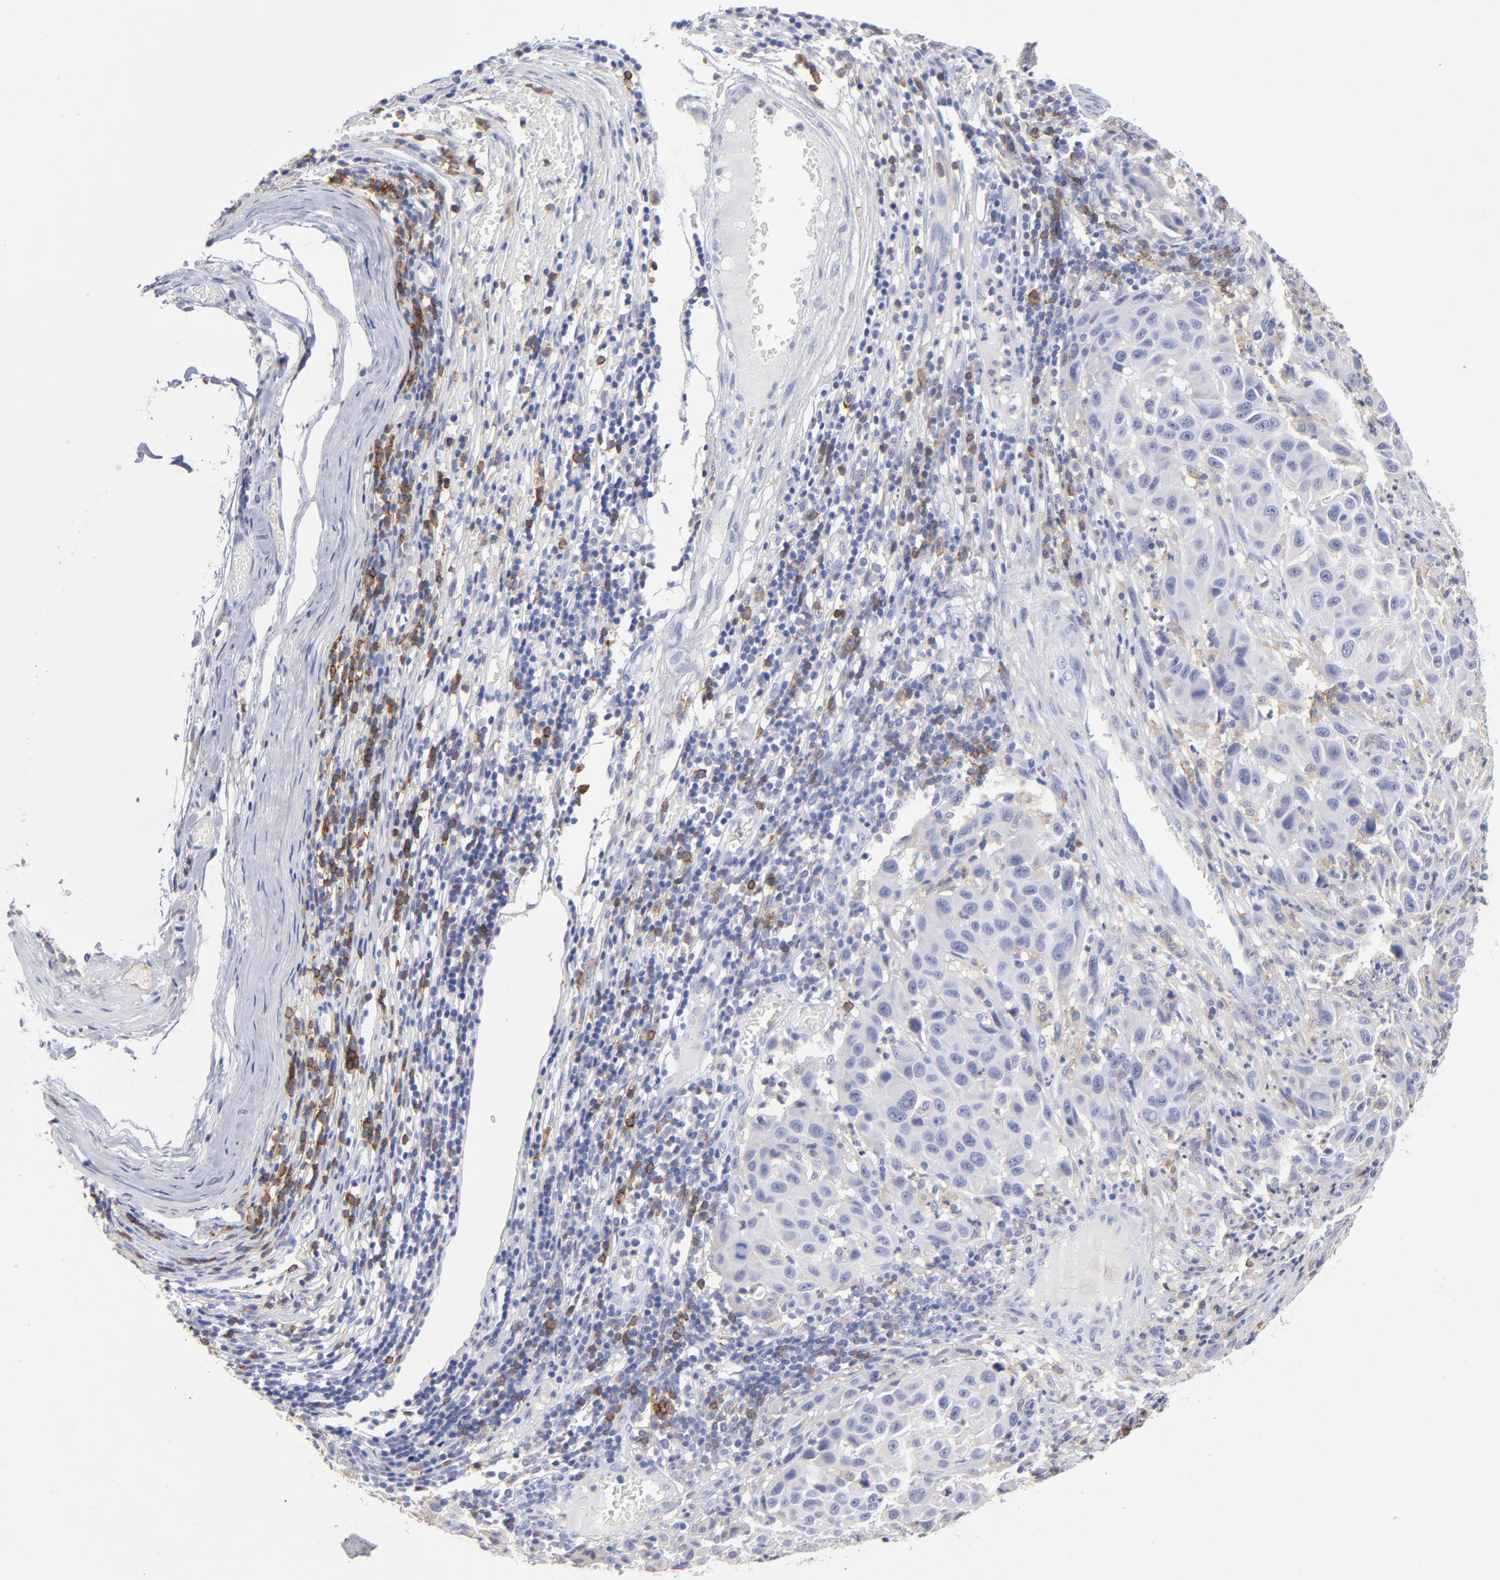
{"staining": {"intensity": "negative", "quantity": "none", "location": "none"}, "tissue": "melanoma", "cell_type": "Tumor cells", "image_type": "cancer", "snomed": [{"axis": "morphology", "description": "Malignant melanoma, Metastatic site"}, {"axis": "topography", "description": "Lymph node"}], "caption": "IHC micrograph of neoplastic tissue: melanoma stained with DAB (3,3'-diaminobenzidine) exhibits no significant protein staining in tumor cells.", "gene": "LAT2", "patient": {"sex": "male", "age": 61}}